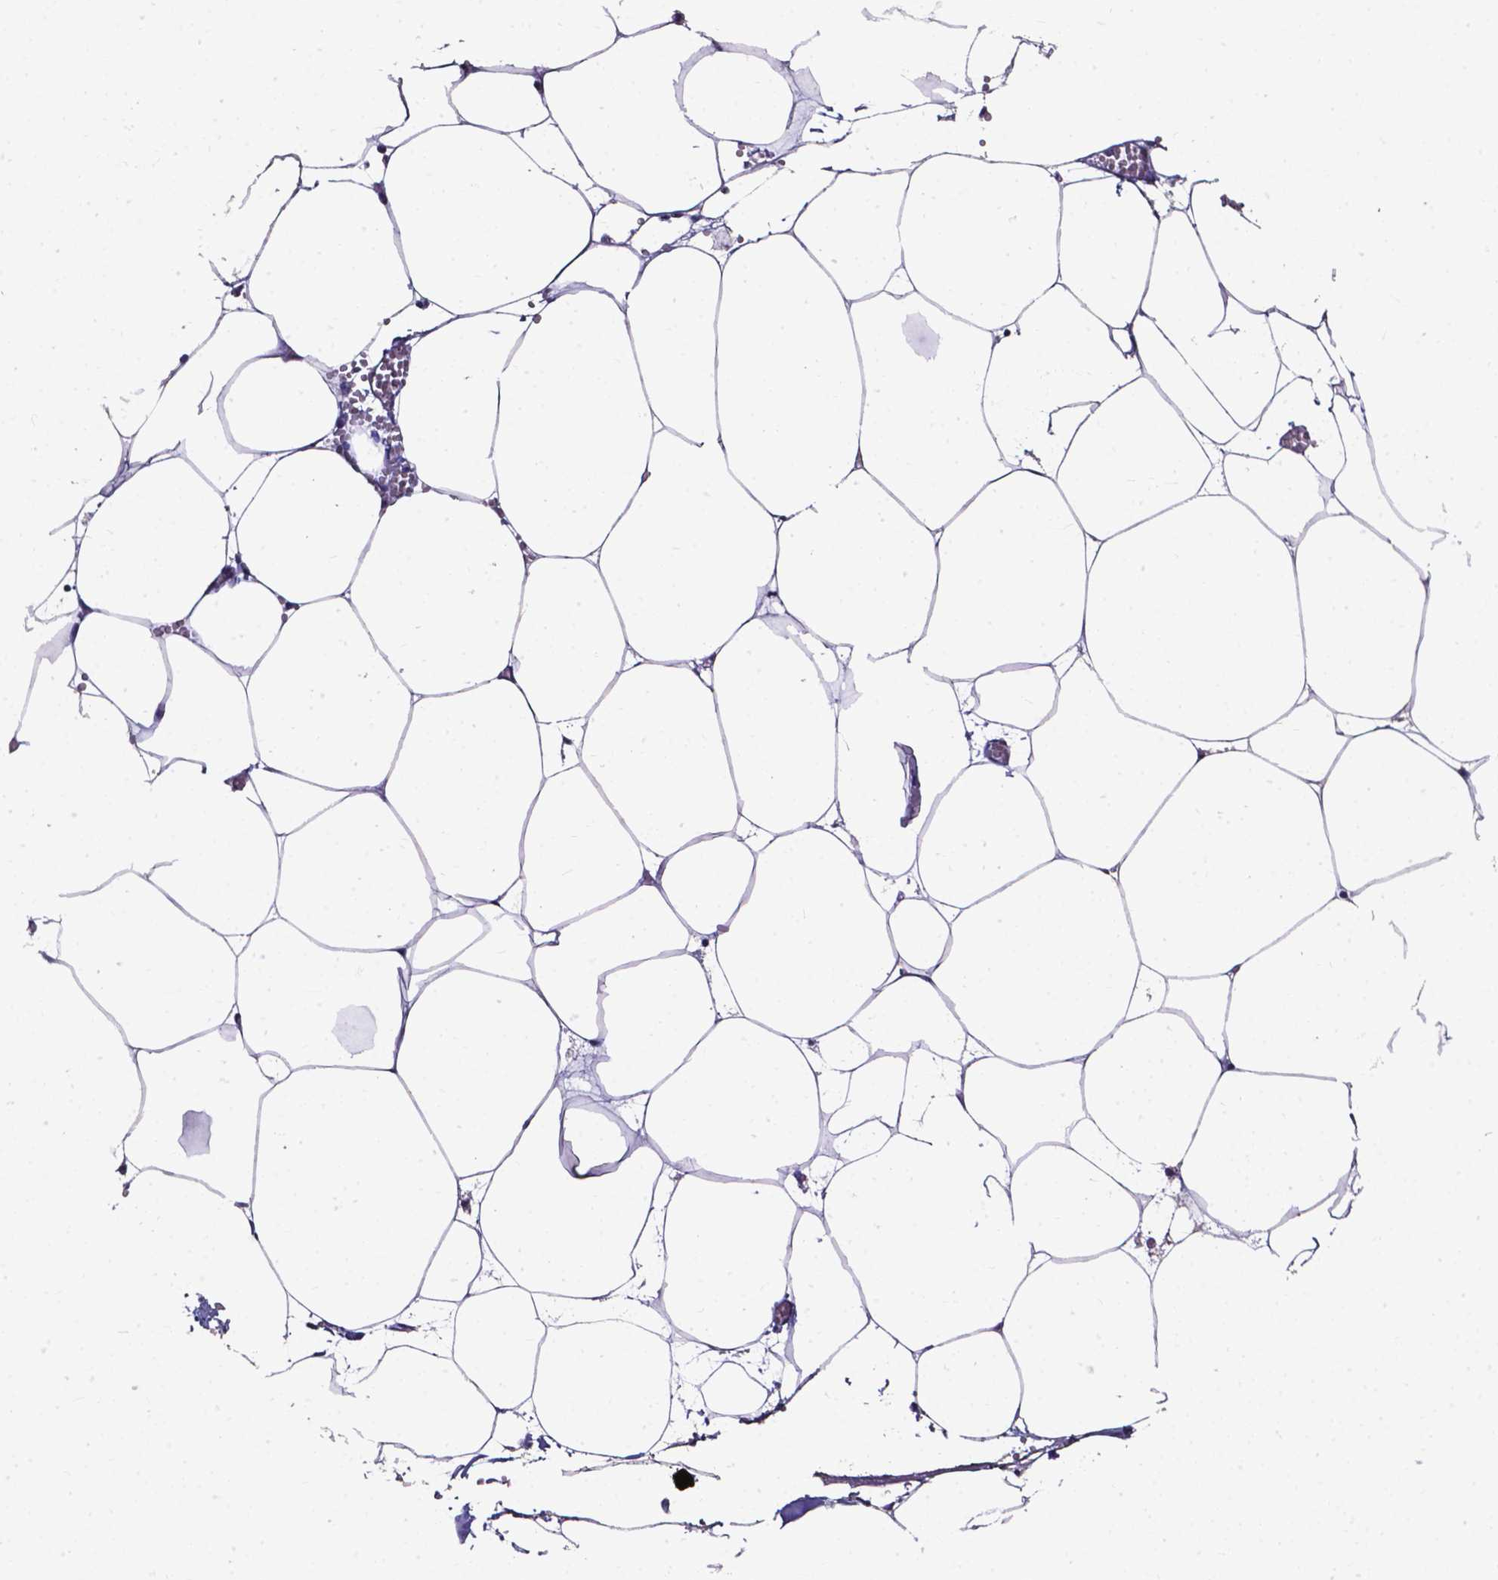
{"staining": {"intensity": "negative", "quantity": "none", "location": "none"}, "tissue": "adipose tissue", "cell_type": "Adipocytes", "image_type": "normal", "snomed": [{"axis": "morphology", "description": "Normal tissue, NOS"}, {"axis": "topography", "description": "Adipose tissue"}, {"axis": "topography", "description": "Pancreas"}, {"axis": "topography", "description": "Peripheral nerve tissue"}], "caption": "Immunohistochemical staining of unremarkable adipose tissue displays no significant expression in adipocytes. (DAB immunohistochemistry, high magnification).", "gene": "DEFA5", "patient": {"sex": "female", "age": 58}}